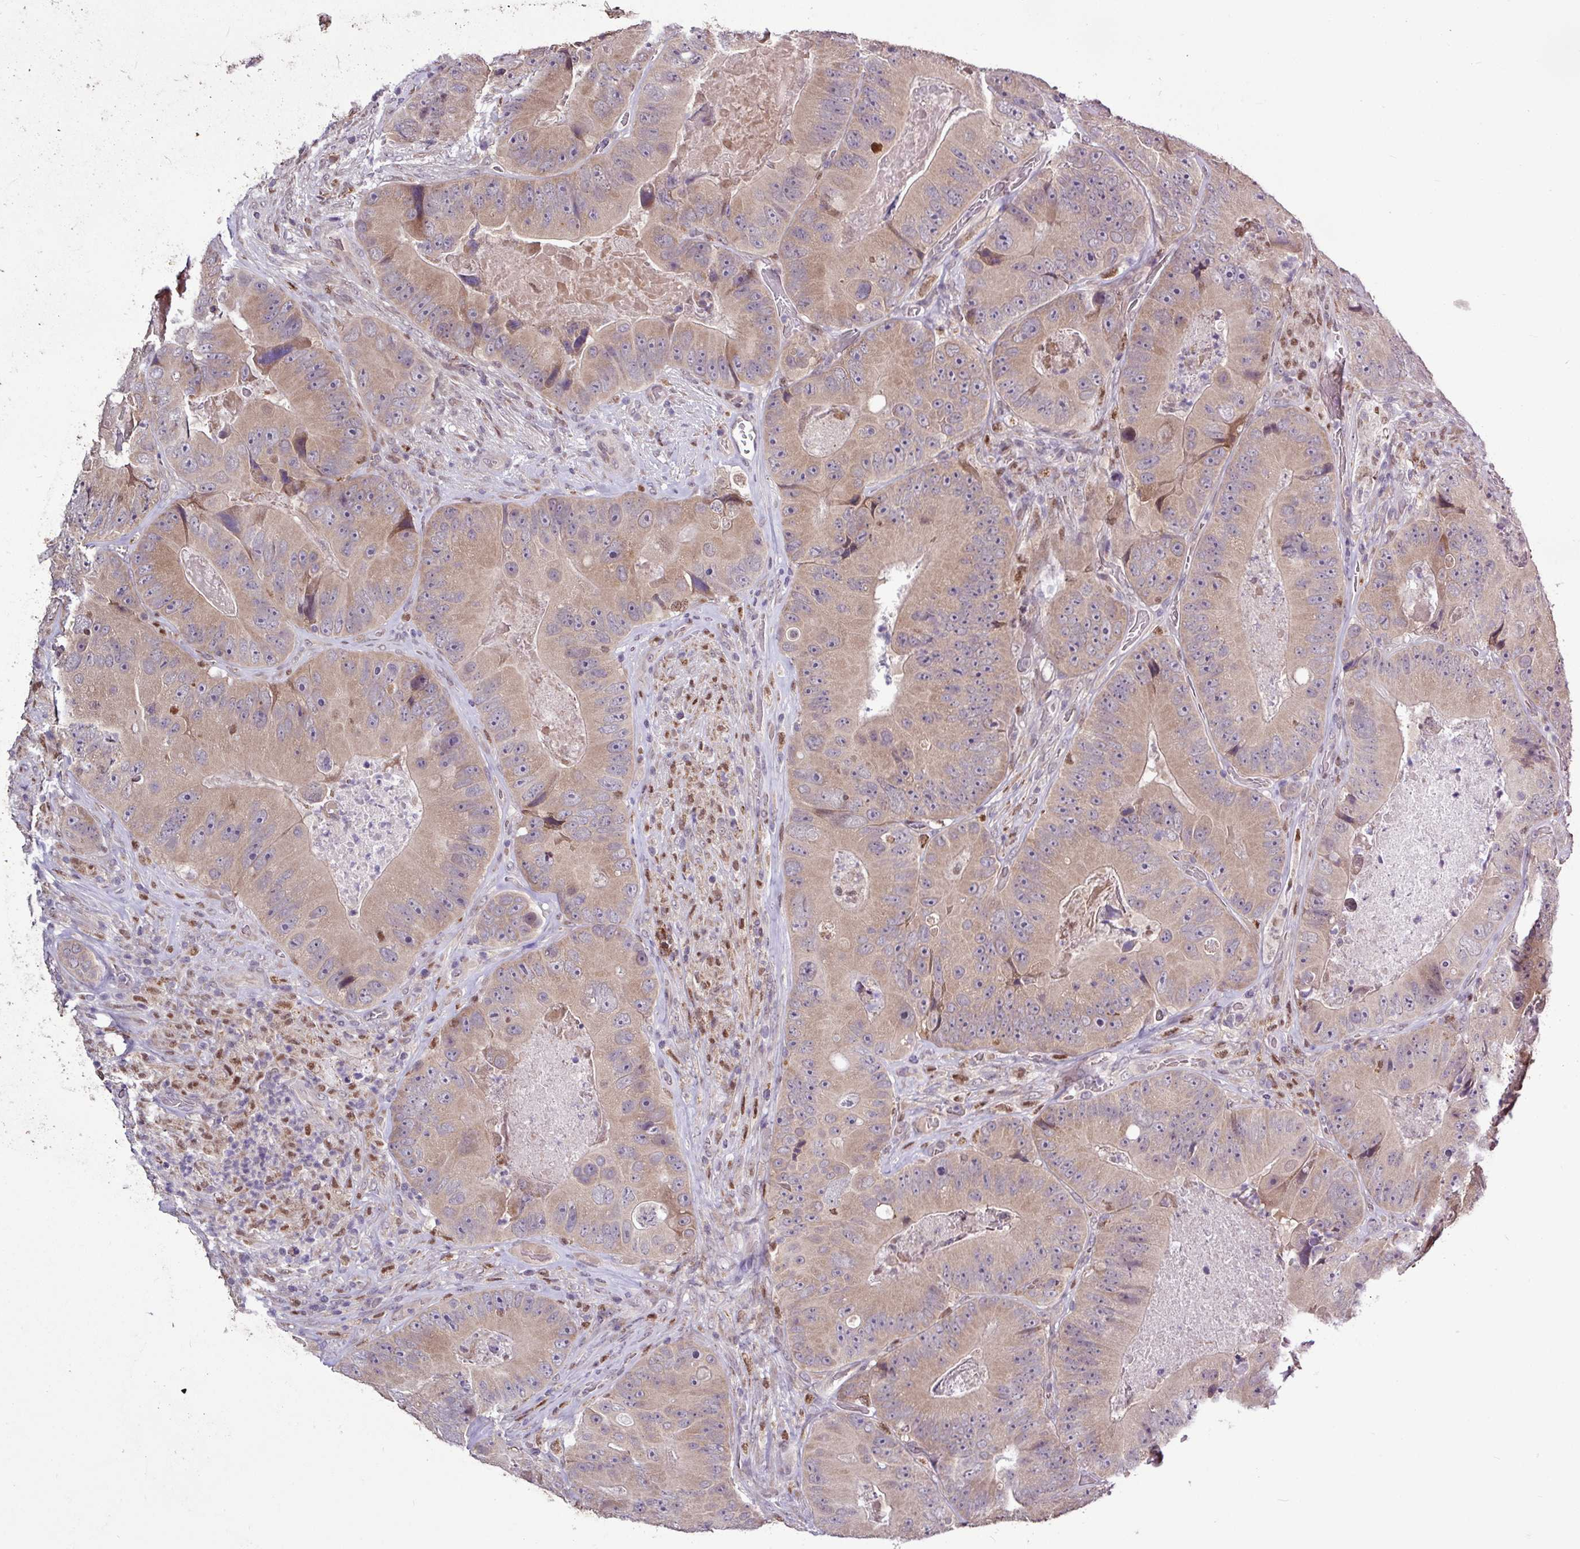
{"staining": {"intensity": "moderate", "quantity": ">75%", "location": "cytoplasmic/membranous"}, "tissue": "colorectal cancer", "cell_type": "Tumor cells", "image_type": "cancer", "snomed": [{"axis": "morphology", "description": "Adenocarcinoma, NOS"}, {"axis": "topography", "description": "Colon"}], "caption": "The micrograph shows staining of adenocarcinoma (colorectal), revealing moderate cytoplasmic/membranous protein staining (brown color) within tumor cells. (DAB (3,3'-diaminobenzidine) IHC, brown staining for protein, blue staining for nuclei).", "gene": "SKIC2", "patient": {"sex": "female", "age": 86}}